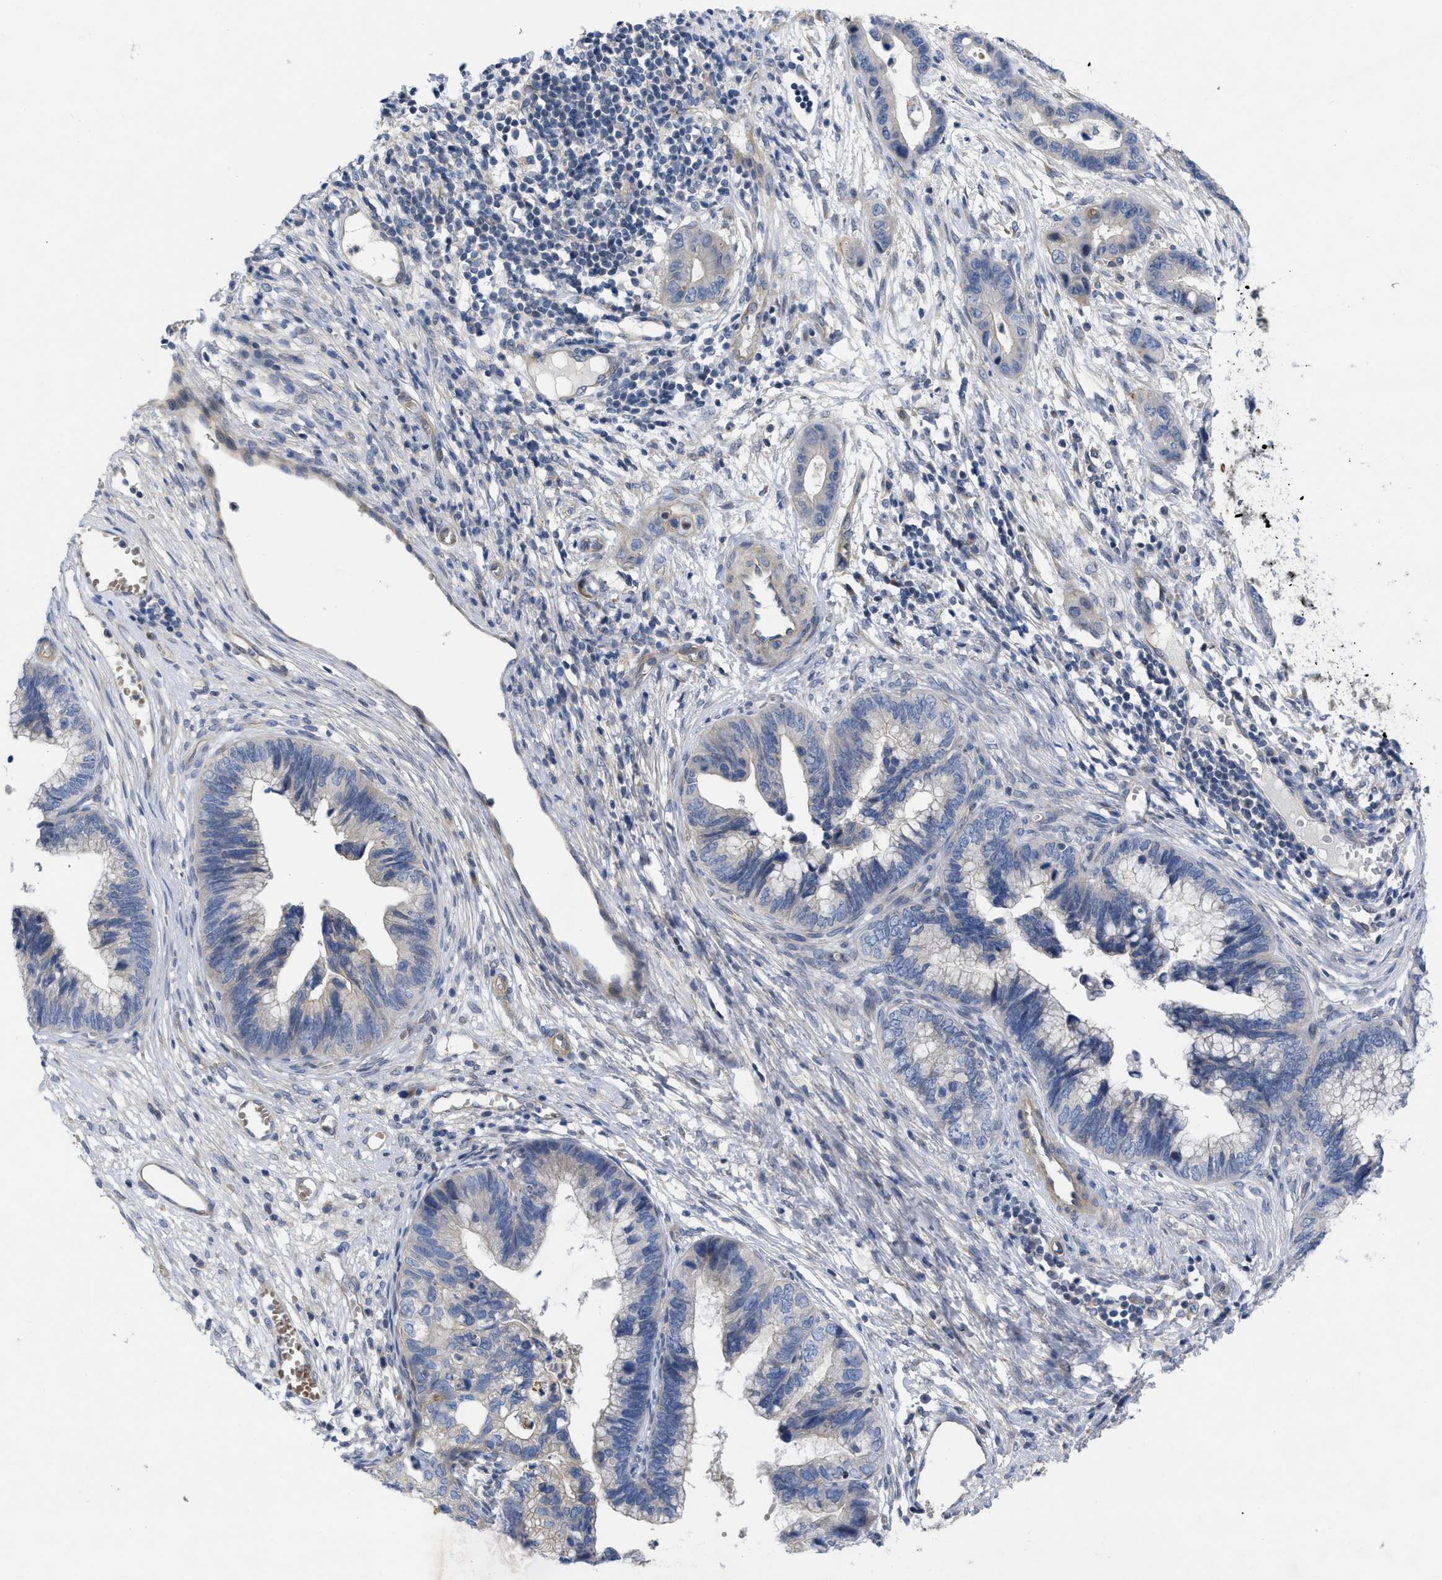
{"staining": {"intensity": "negative", "quantity": "none", "location": "none"}, "tissue": "cervical cancer", "cell_type": "Tumor cells", "image_type": "cancer", "snomed": [{"axis": "morphology", "description": "Adenocarcinoma, NOS"}, {"axis": "topography", "description": "Cervix"}], "caption": "This image is of cervical cancer stained with immunohistochemistry to label a protein in brown with the nuclei are counter-stained blue. There is no staining in tumor cells. (DAB IHC with hematoxylin counter stain).", "gene": "NDEL1", "patient": {"sex": "female", "age": 44}}